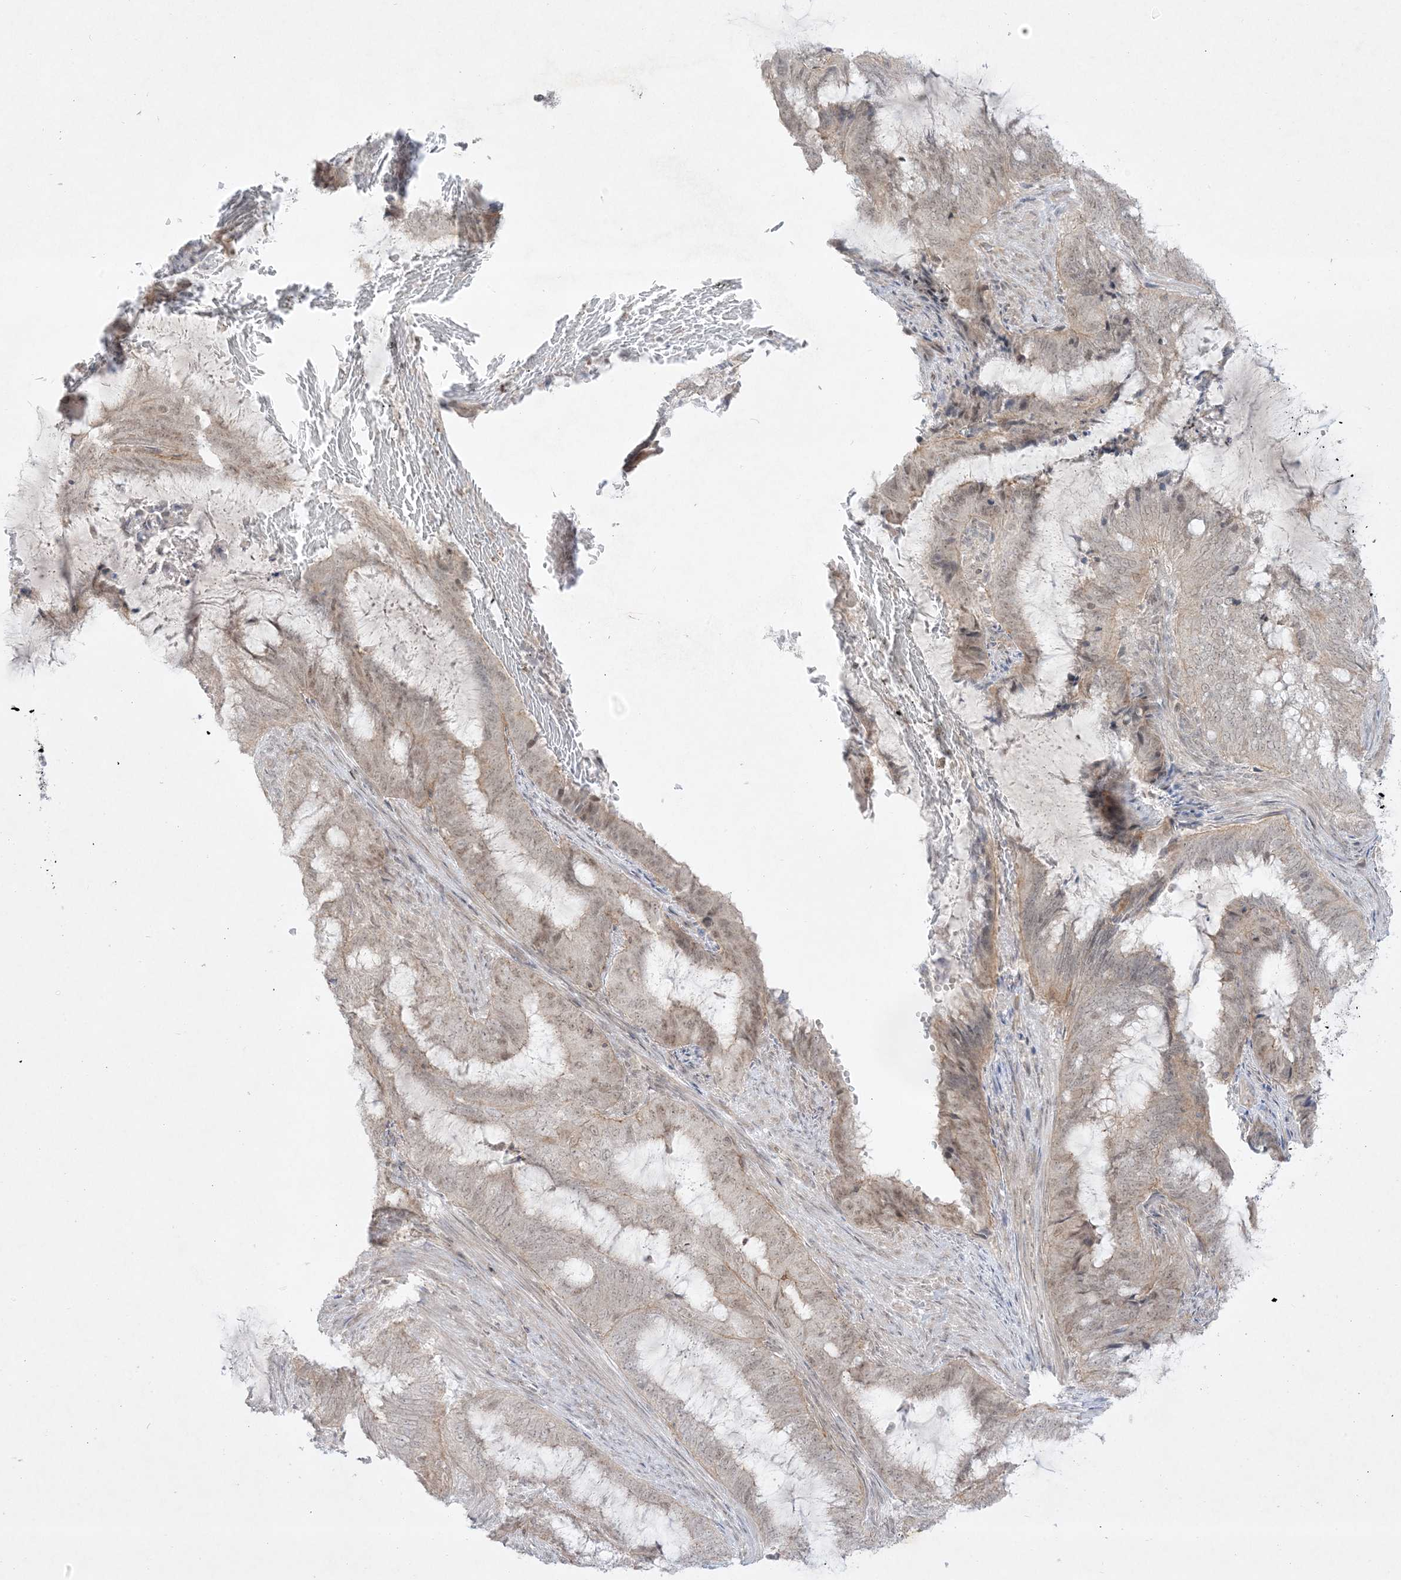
{"staining": {"intensity": "weak", "quantity": "25%-75%", "location": "cytoplasmic/membranous,nuclear"}, "tissue": "endometrial cancer", "cell_type": "Tumor cells", "image_type": "cancer", "snomed": [{"axis": "morphology", "description": "Adenocarcinoma, NOS"}, {"axis": "topography", "description": "Endometrium"}], "caption": "High-magnification brightfield microscopy of endometrial adenocarcinoma stained with DAB (brown) and counterstained with hematoxylin (blue). tumor cells exhibit weak cytoplasmic/membranous and nuclear staining is seen in about25%-75% of cells. (DAB (3,3'-diaminobenzidine) IHC, brown staining for protein, blue staining for nuclei).", "gene": "PTK6", "patient": {"sex": "female", "age": 51}}